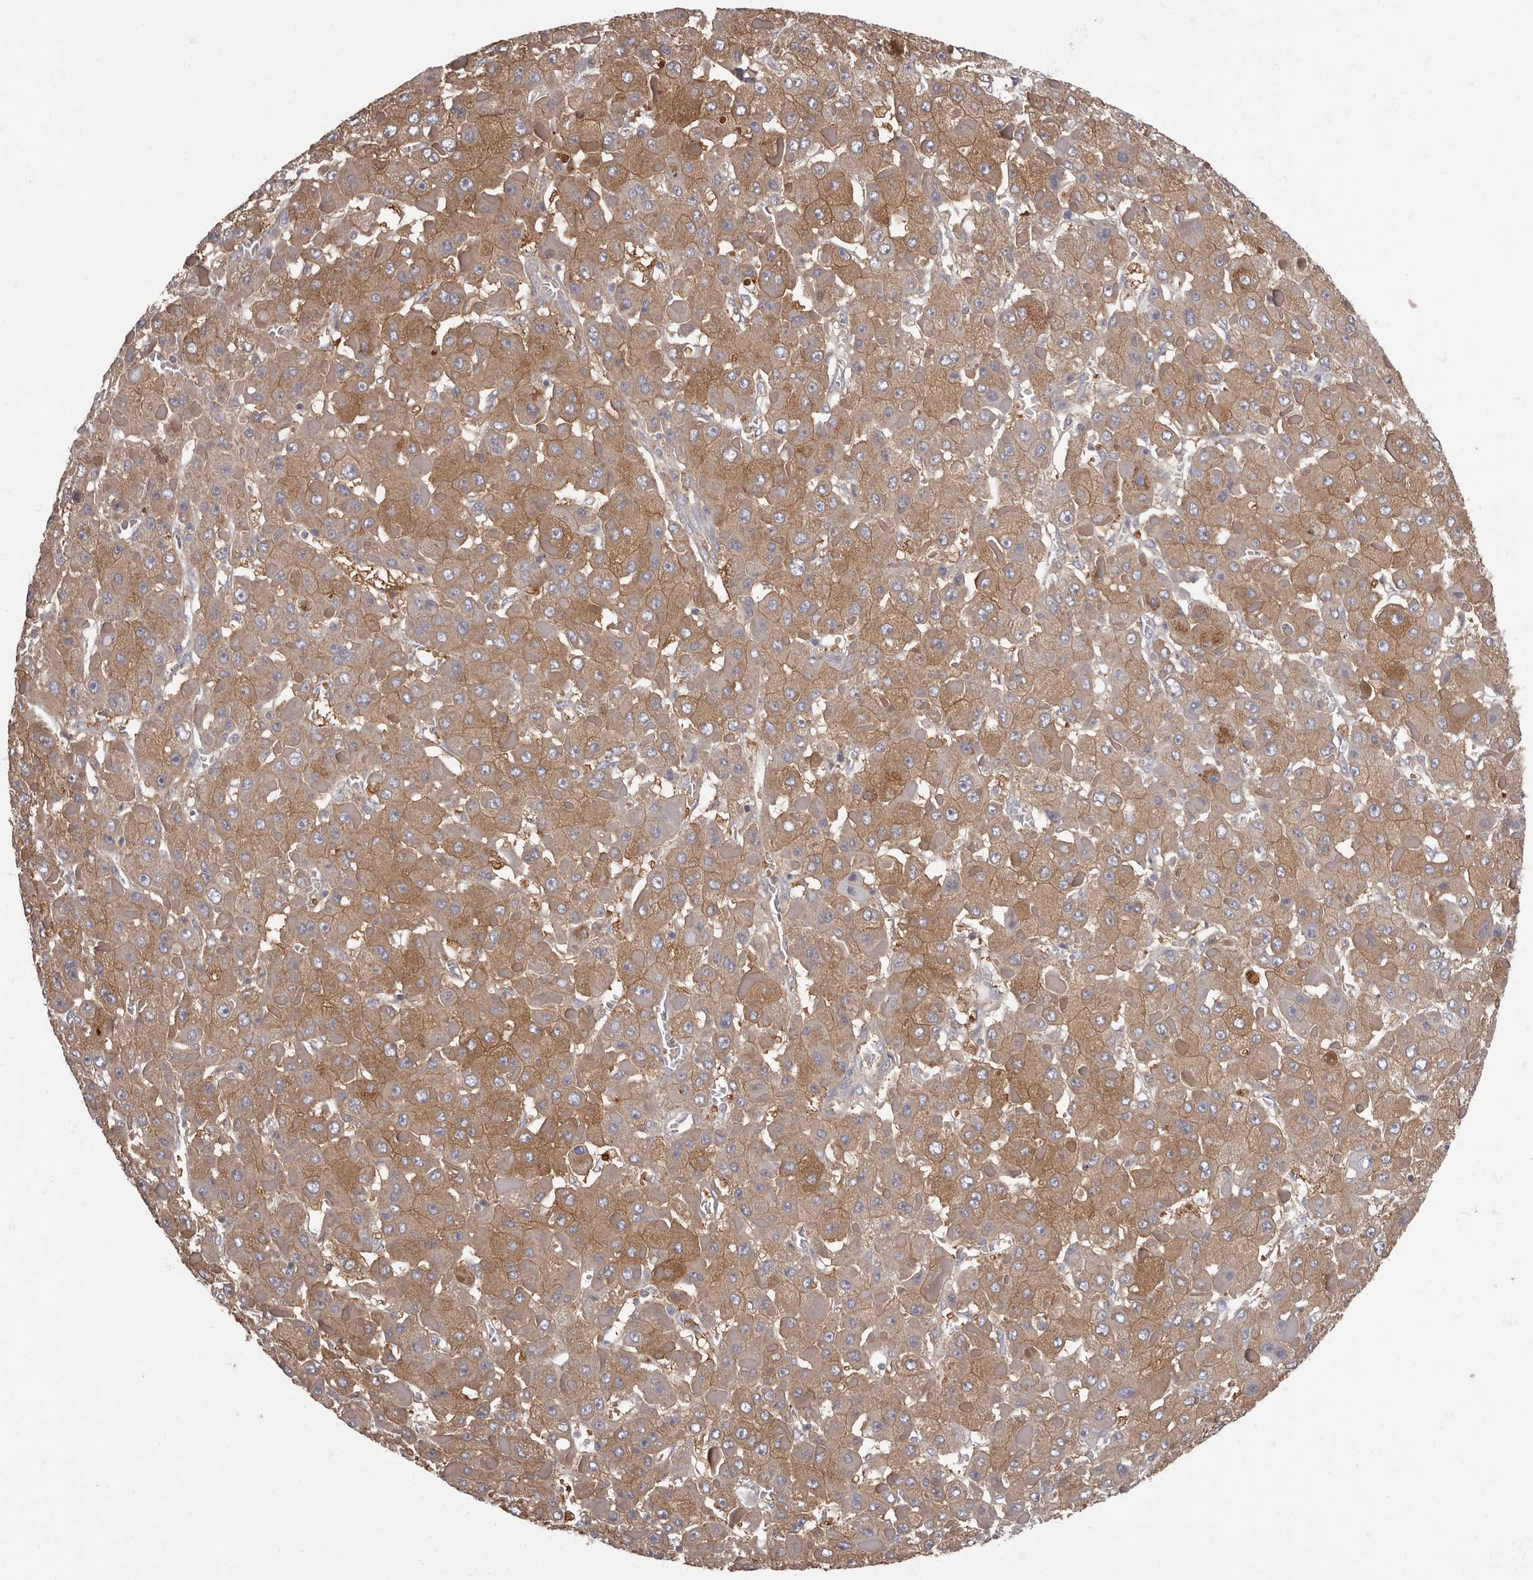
{"staining": {"intensity": "moderate", "quantity": ">75%", "location": "cytoplasmic/membranous"}, "tissue": "liver cancer", "cell_type": "Tumor cells", "image_type": "cancer", "snomed": [{"axis": "morphology", "description": "Carcinoma, Hepatocellular, NOS"}, {"axis": "topography", "description": "Liver"}], "caption": "IHC micrograph of hepatocellular carcinoma (liver) stained for a protein (brown), which displays medium levels of moderate cytoplasmic/membranous staining in approximately >75% of tumor cells.", "gene": "APEH", "patient": {"sex": "female", "age": 73}}